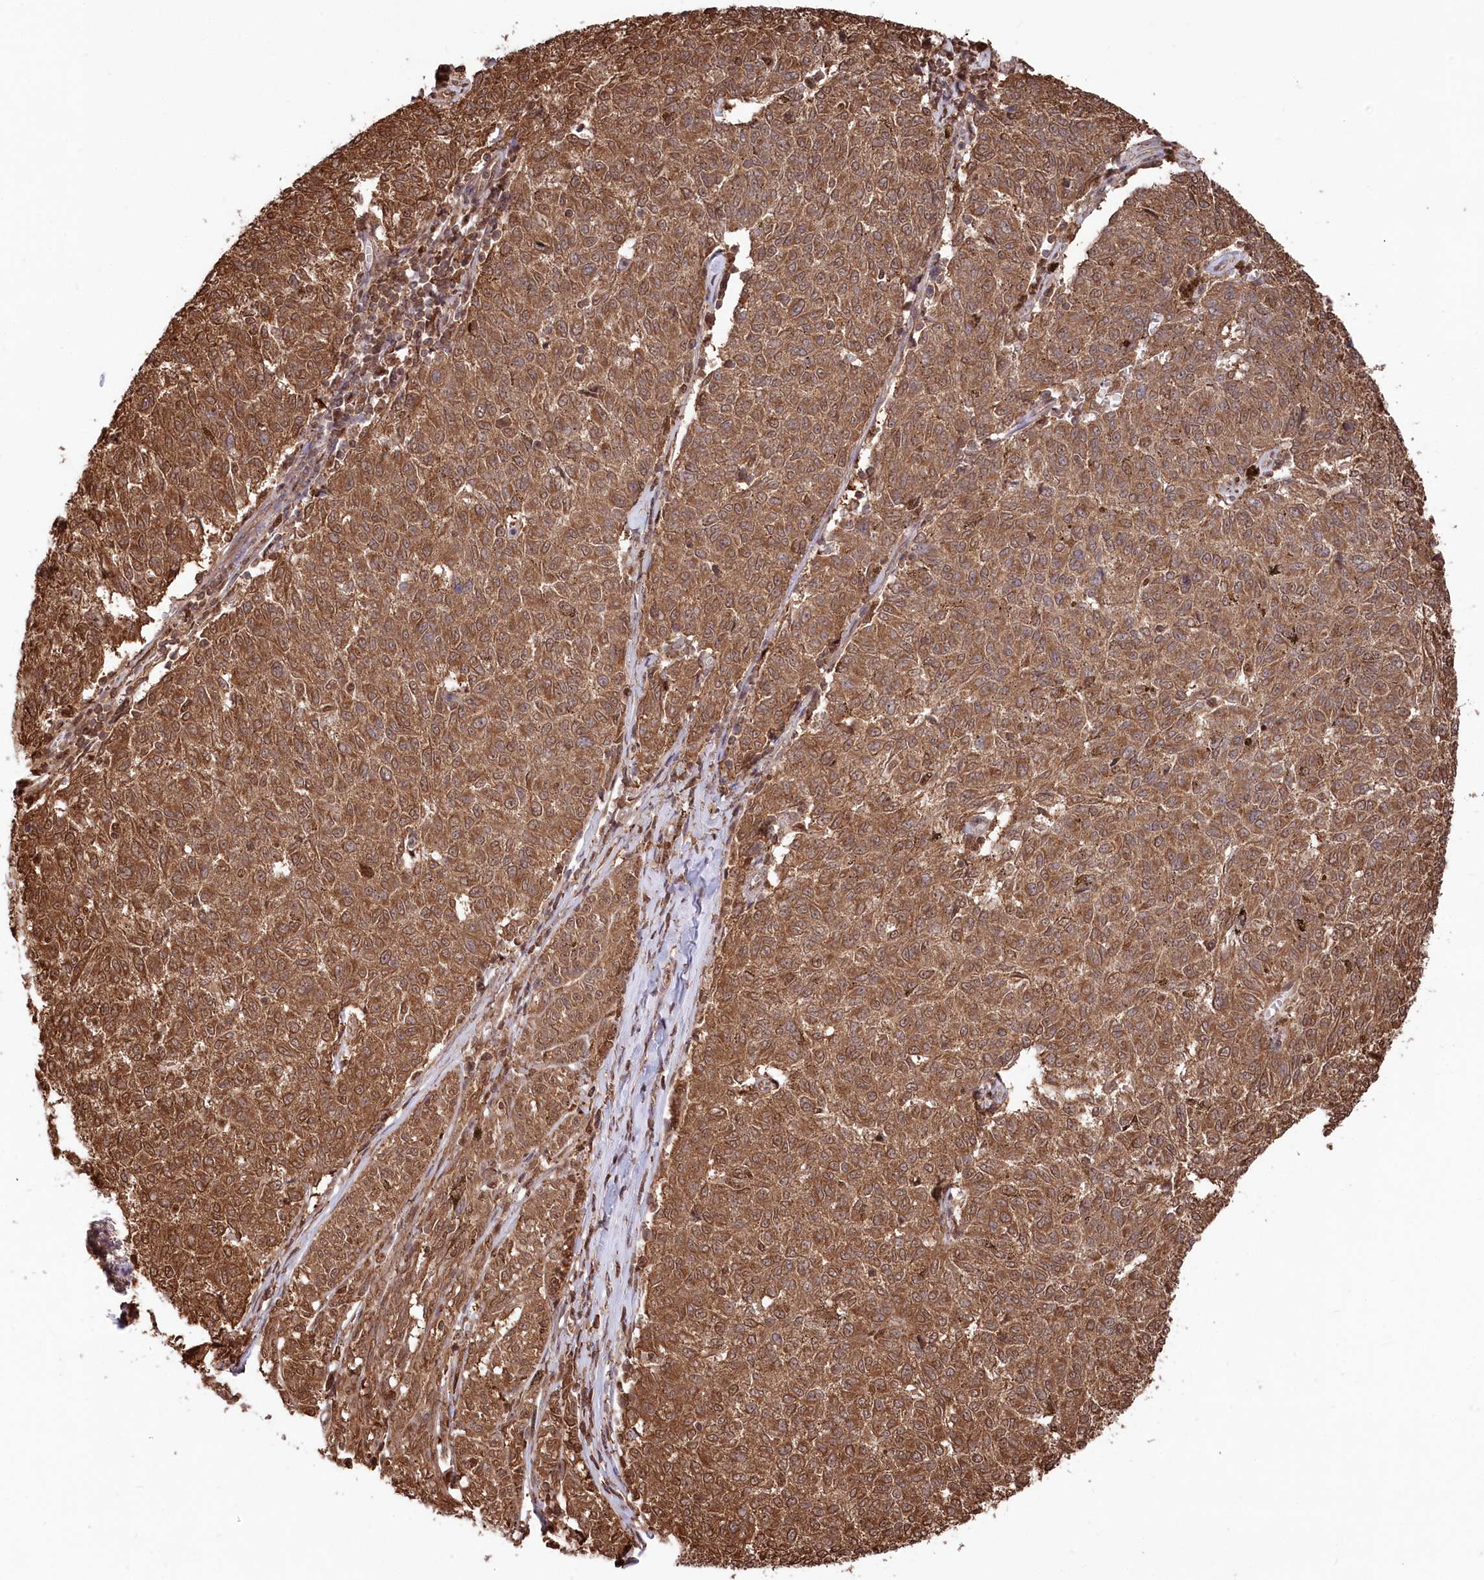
{"staining": {"intensity": "moderate", "quantity": ">75%", "location": "cytoplasmic/membranous,nuclear"}, "tissue": "melanoma", "cell_type": "Tumor cells", "image_type": "cancer", "snomed": [{"axis": "morphology", "description": "Malignant melanoma, NOS"}, {"axis": "topography", "description": "Skin"}], "caption": "Protein analysis of melanoma tissue displays moderate cytoplasmic/membranous and nuclear staining in approximately >75% of tumor cells.", "gene": "PSMA1", "patient": {"sex": "female", "age": 72}}